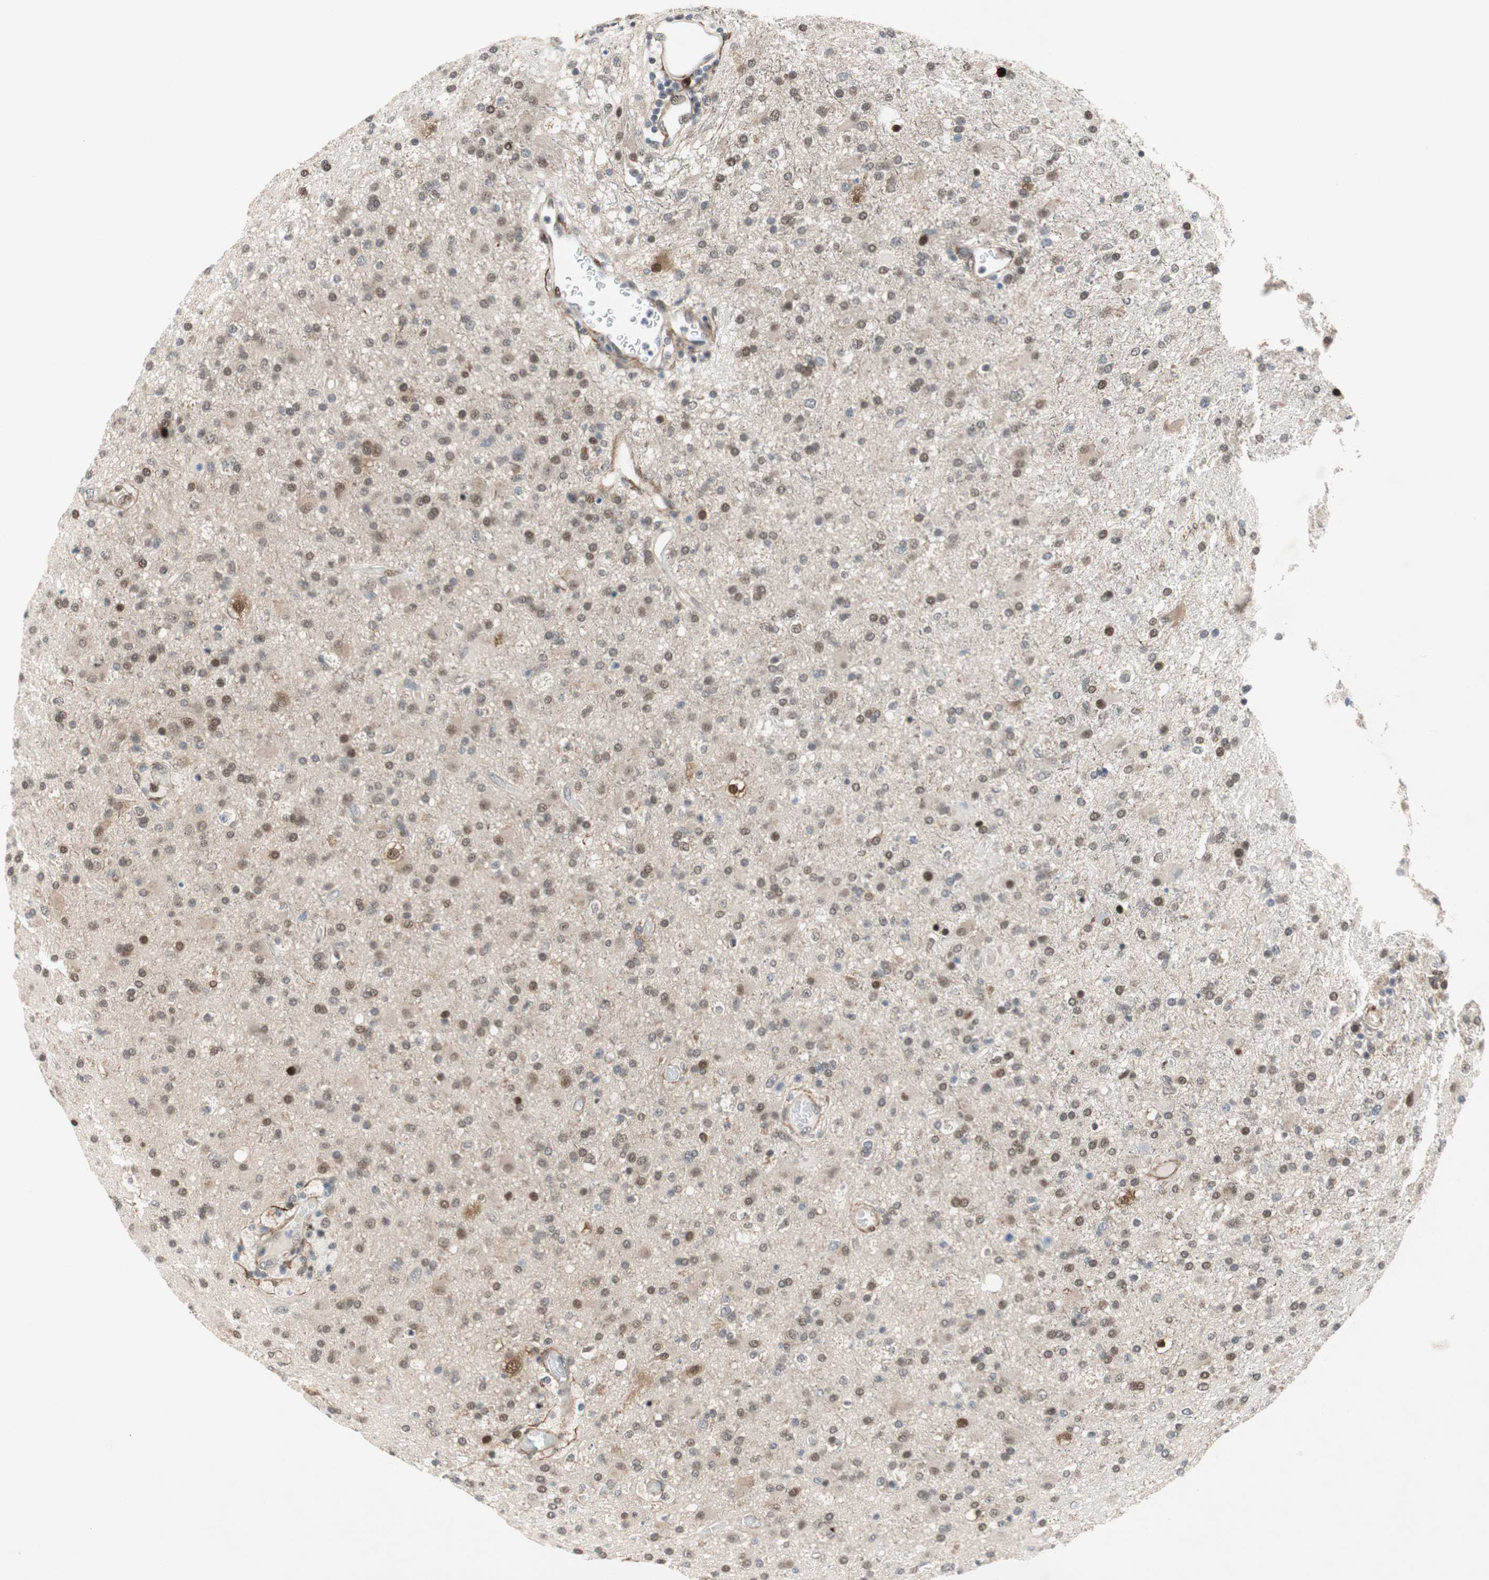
{"staining": {"intensity": "moderate", "quantity": "<25%", "location": "nuclear"}, "tissue": "glioma", "cell_type": "Tumor cells", "image_type": "cancer", "snomed": [{"axis": "morphology", "description": "Glioma, malignant, High grade"}, {"axis": "topography", "description": "Brain"}], "caption": "Protein expression analysis of glioma shows moderate nuclear positivity in about <25% of tumor cells.", "gene": "FBXO44", "patient": {"sex": "male", "age": 33}}